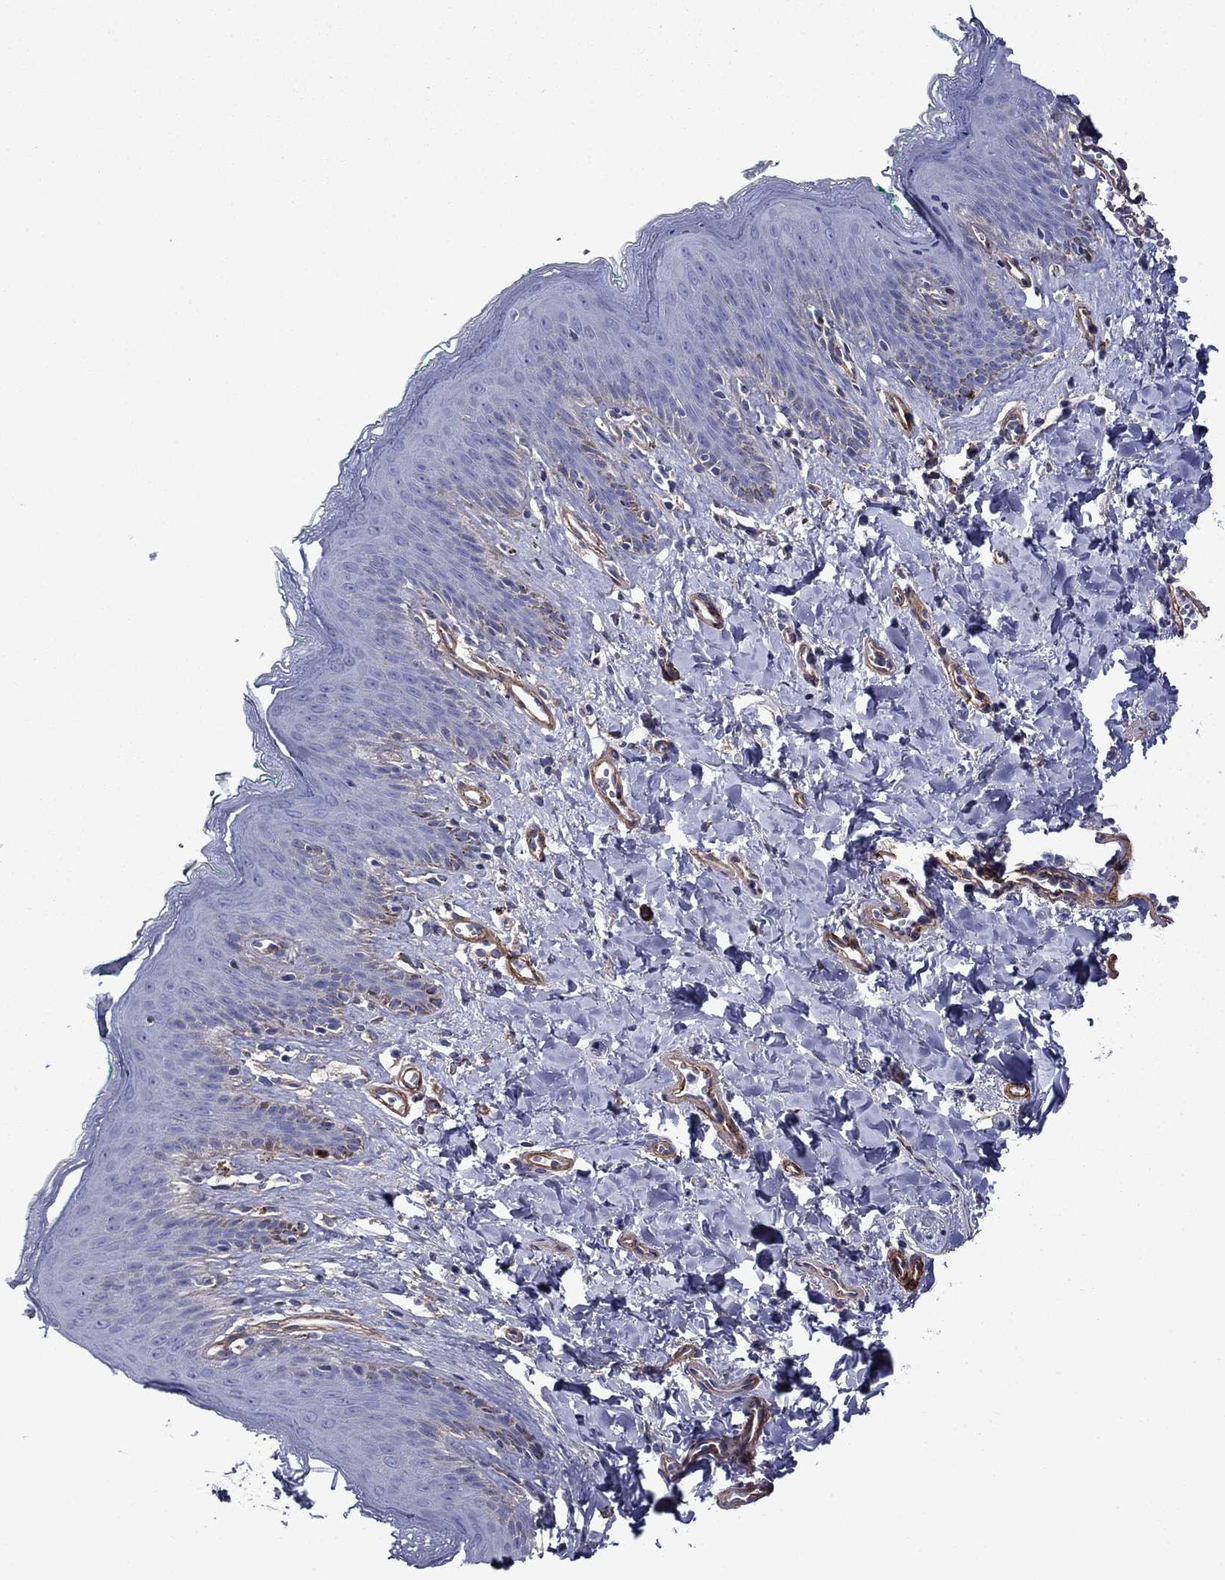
{"staining": {"intensity": "negative", "quantity": "none", "location": "none"}, "tissue": "skin", "cell_type": "Epidermal cells", "image_type": "normal", "snomed": [{"axis": "morphology", "description": "Normal tissue, NOS"}, {"axis": "topography", "description": "Vulva"}], "caption": "Immunohistochemical staining of benign skin exhibits no significant staining in epidermal cells. (Brightfield microscopy of DAB (3,3'-diaminobenzidine) IHC at high magnification).", "gene": "HSPG2", "patient": {"sex": "female", "age": 66}}